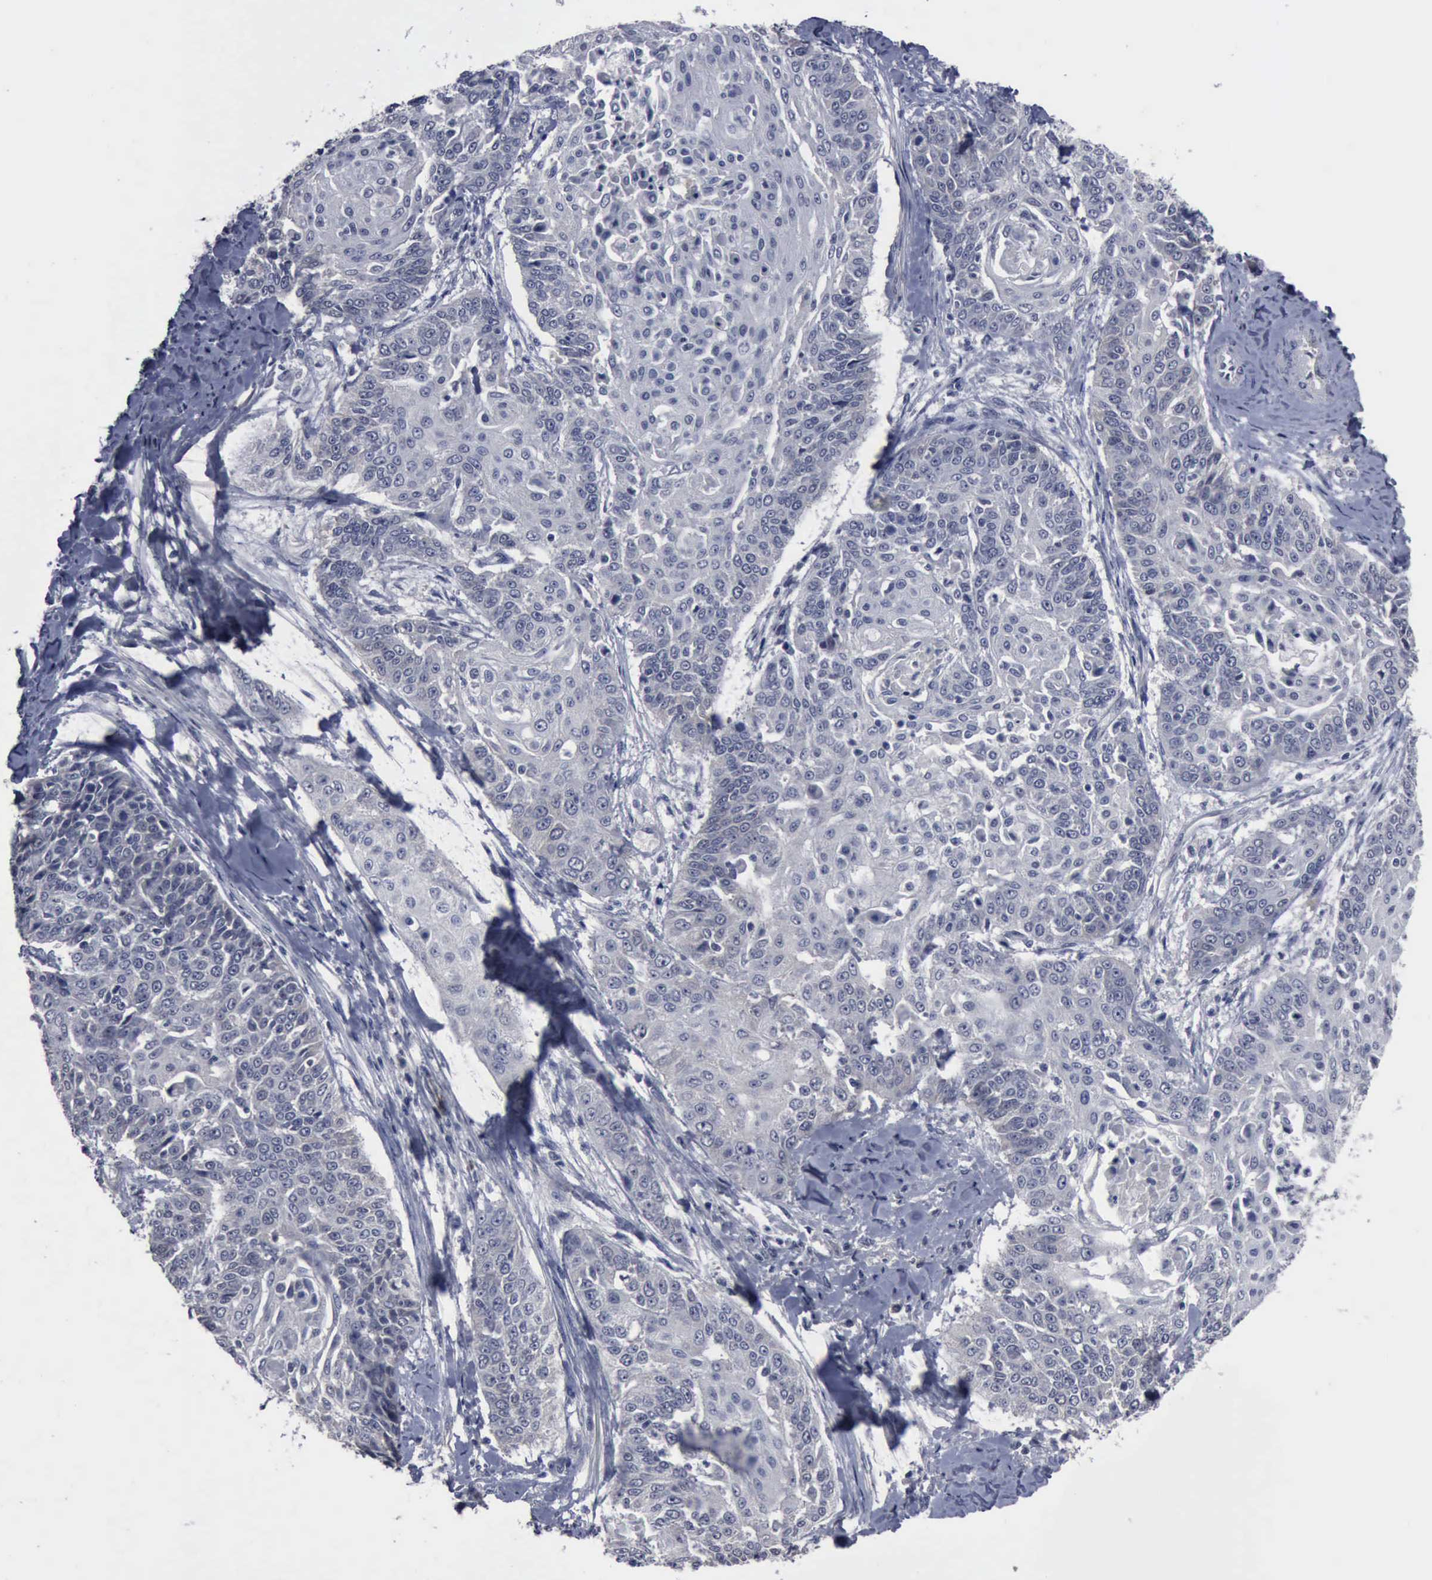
{"staining": {"intensity": "negative", "quantity": "none", "location": "none"}, "tissue": "cervical cancer", "cell_type": "Tumor cells", "image_type": "cancer", "snomed": [{"axis": "morphology", "description": "Squamous cell carcinoma, NOS"}, {"axis": "topography", "description": "Cervix"}], "caption": "A high-resolution micrograph shows immunohistochemistry (IHC) staining of cervical cancer, which displays no significant positivity in tumor cells.", "gene": "MYO18B", "patient": {"sex": "female", "age": 64}}